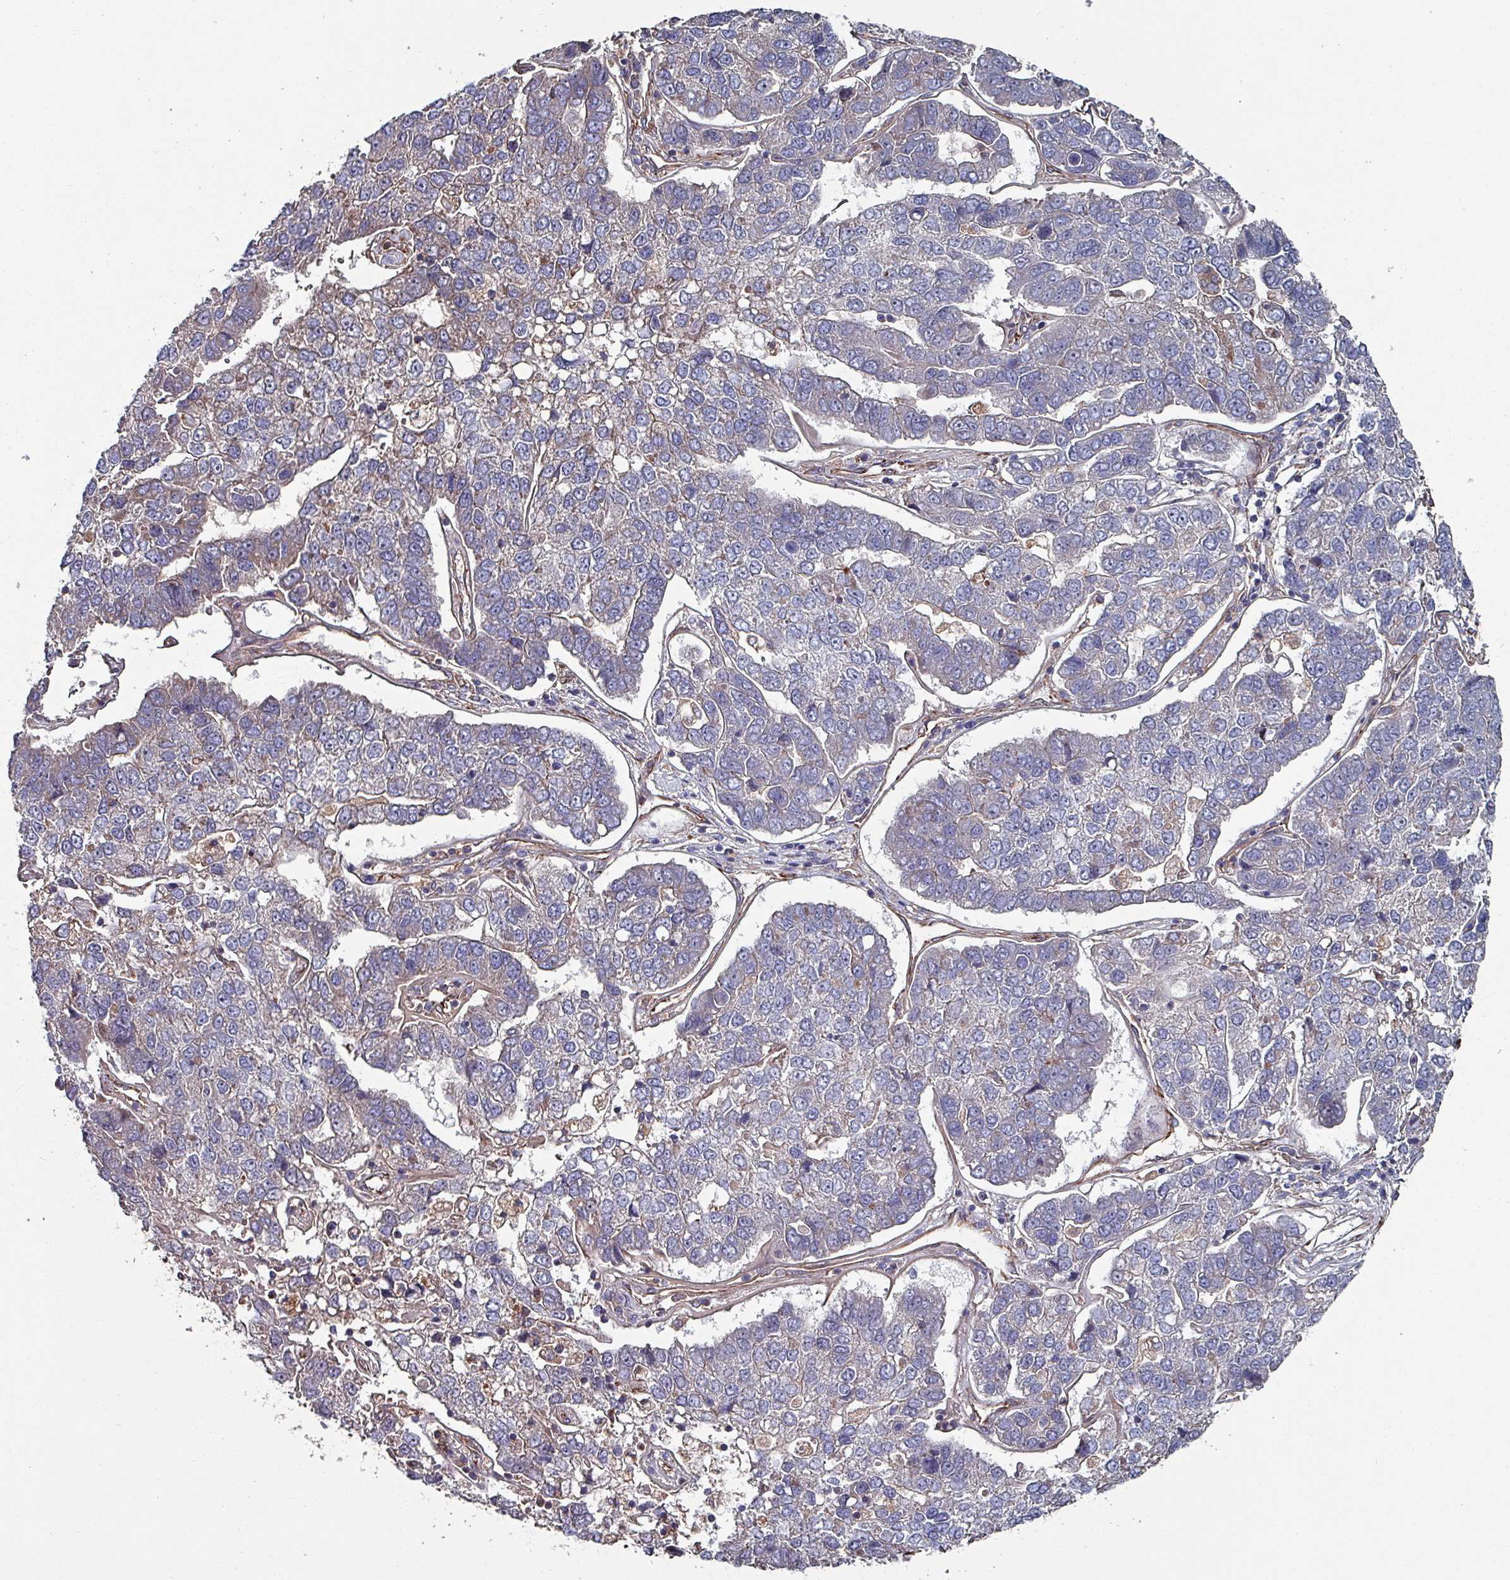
{"staining": {"intensity": "negative", "quantity": "none", "location": "none"}, "tissue": "pancreatic cancer", "cell_type": "Tumor cells", "image_type": "cancer", "snomed": [{"axis": "morphology", "description": "Adenocarcinoma, NOS"}, {"axis": "topography", "description": "Pancreas"}], "caption": "An immunohistochemistry micrograph of pancreatic adenocarcinoma is shown. There is no staining in tumor cells of pancreatic adenocarcinoma. (DAB immunohistochemistry (IHC) visualized using brightfield microscopy, high magnification).", "gene": "ANO10", "patient": {"sex": "female", "age": 61}}